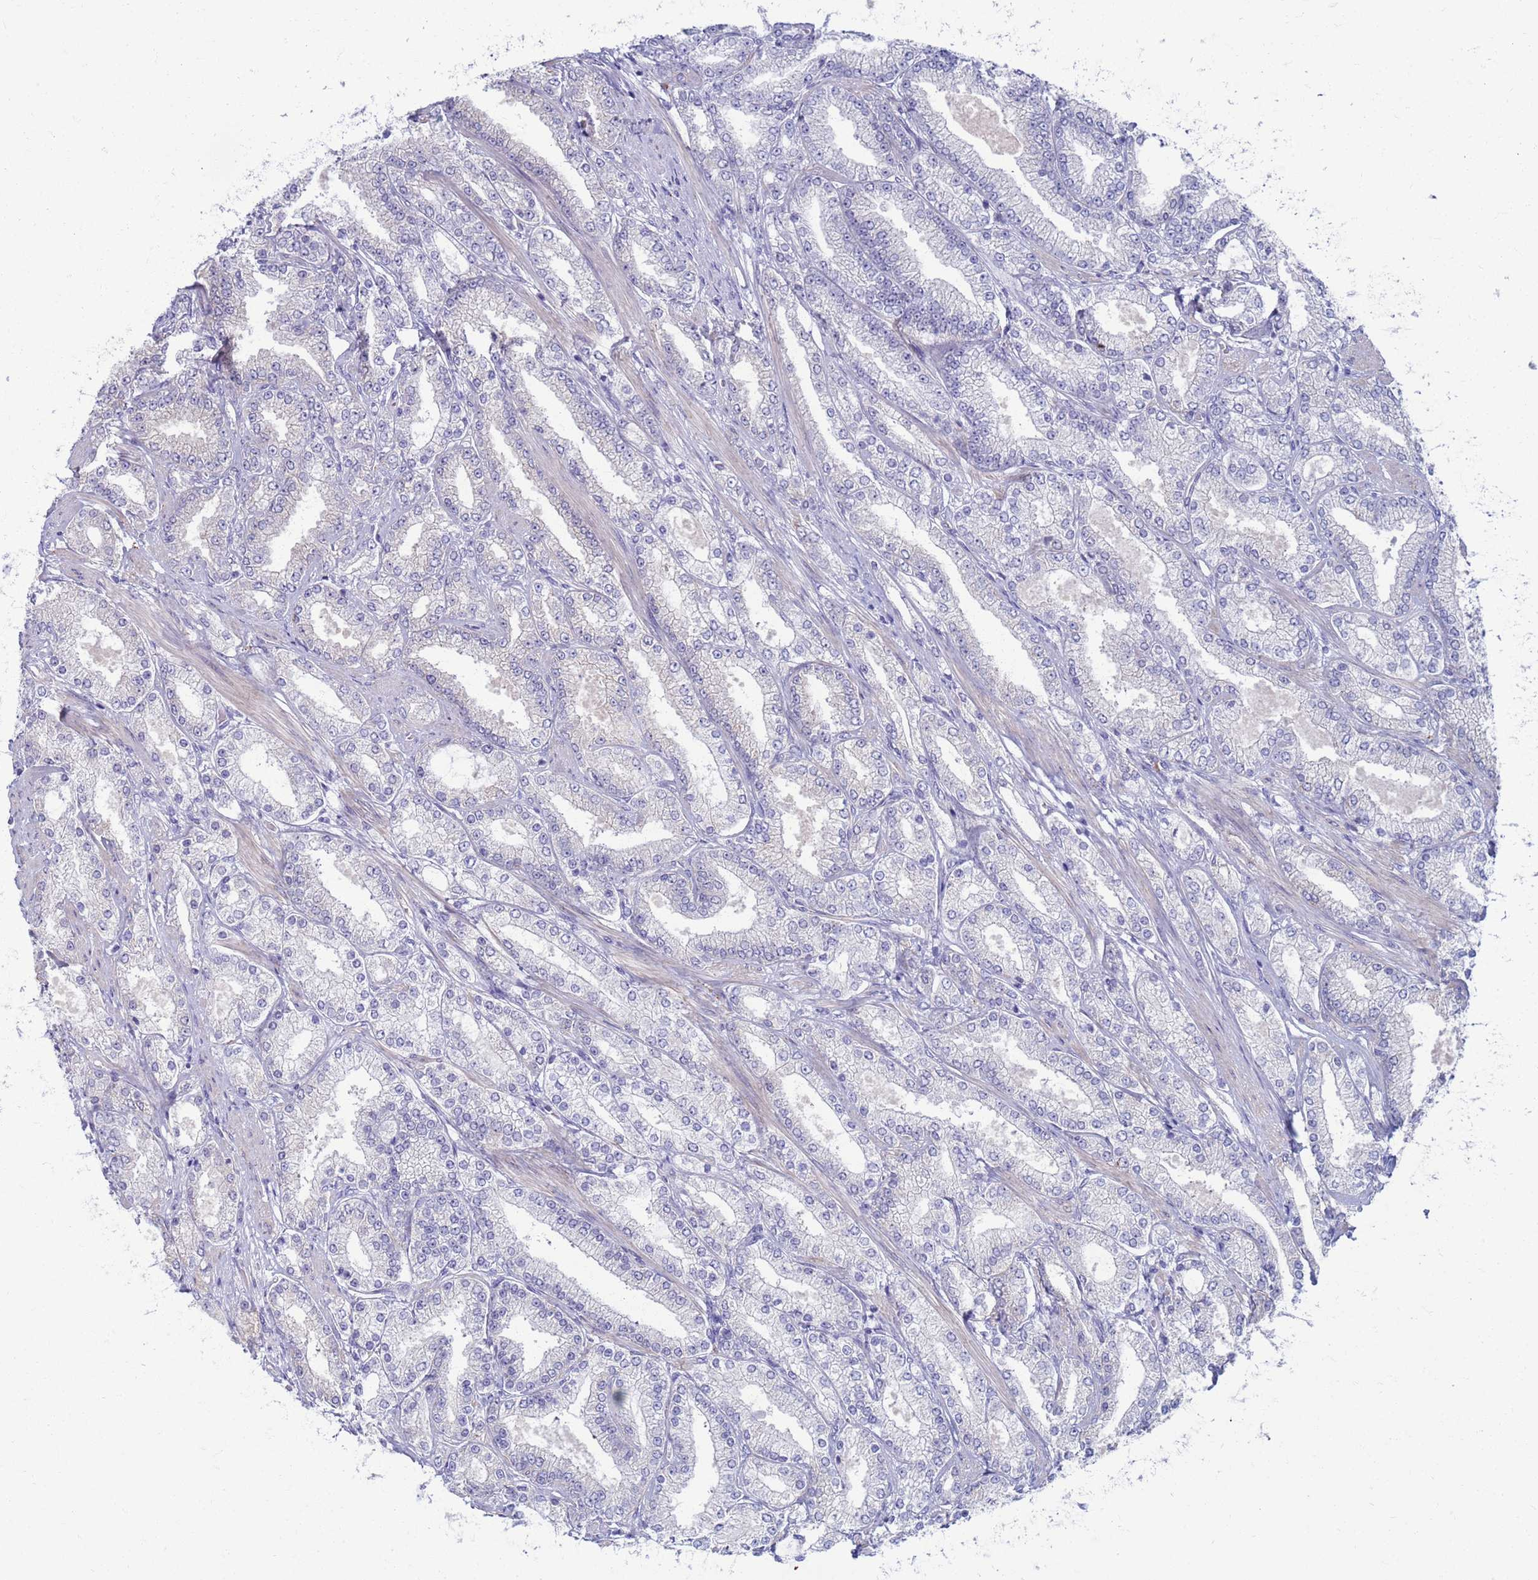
{"staining": {"intensity": "negative", "quantity": "none", "location": "none"}, "tissue": "prostate cancer", "cell_type": "Tumor cells", "image_type": "cancer", "snomed": [{"axis": "morphology", "description": "Adenocarcinoma, High grade"}, {"axis": "topography", "description": "Prostate"}], "caption": "There is no significant expression in tumor cells of prostate adenocarcinoma (high-grade).", "gene": "CLCA2", "patient": {"sex": "male", "age": 68}}